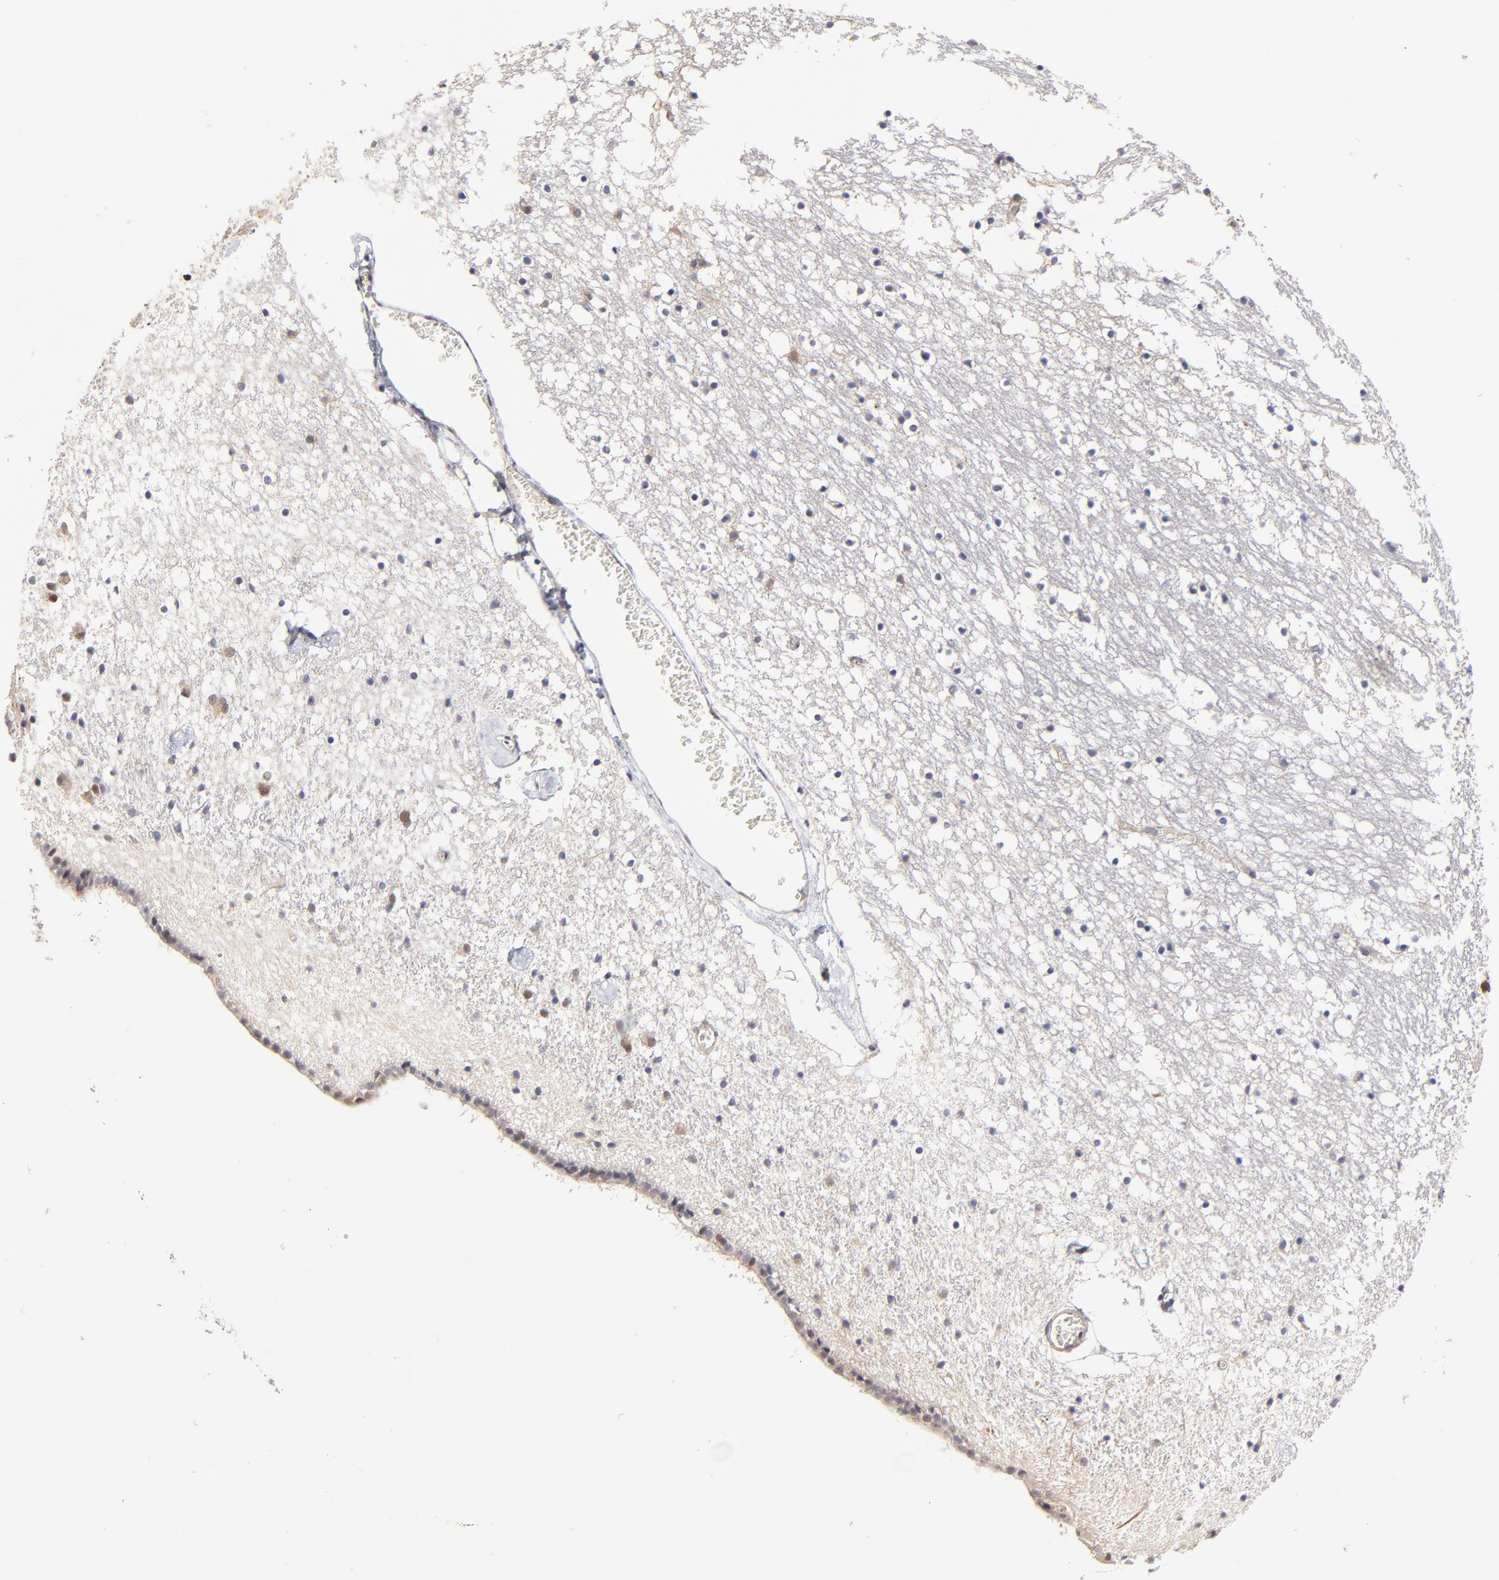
{"staining": {"intensity": "negative", "quantity": "none", "location": "none"}, "tissue": "caudate", "cell_type": "Glial cells", "image_type": "normal", "snomed": [{"axis": "morphology", "description": "Normal tissue, NOS"}, {"axis": "topography", "description": "Lateral ventricle wall"}], "caption": "DAB immunohistochemical staining of unremarkable human caudate reveals no significant expression in glial cells.", "gene": "ZNF10", "patient": {"sex": "male", "age": 45}}